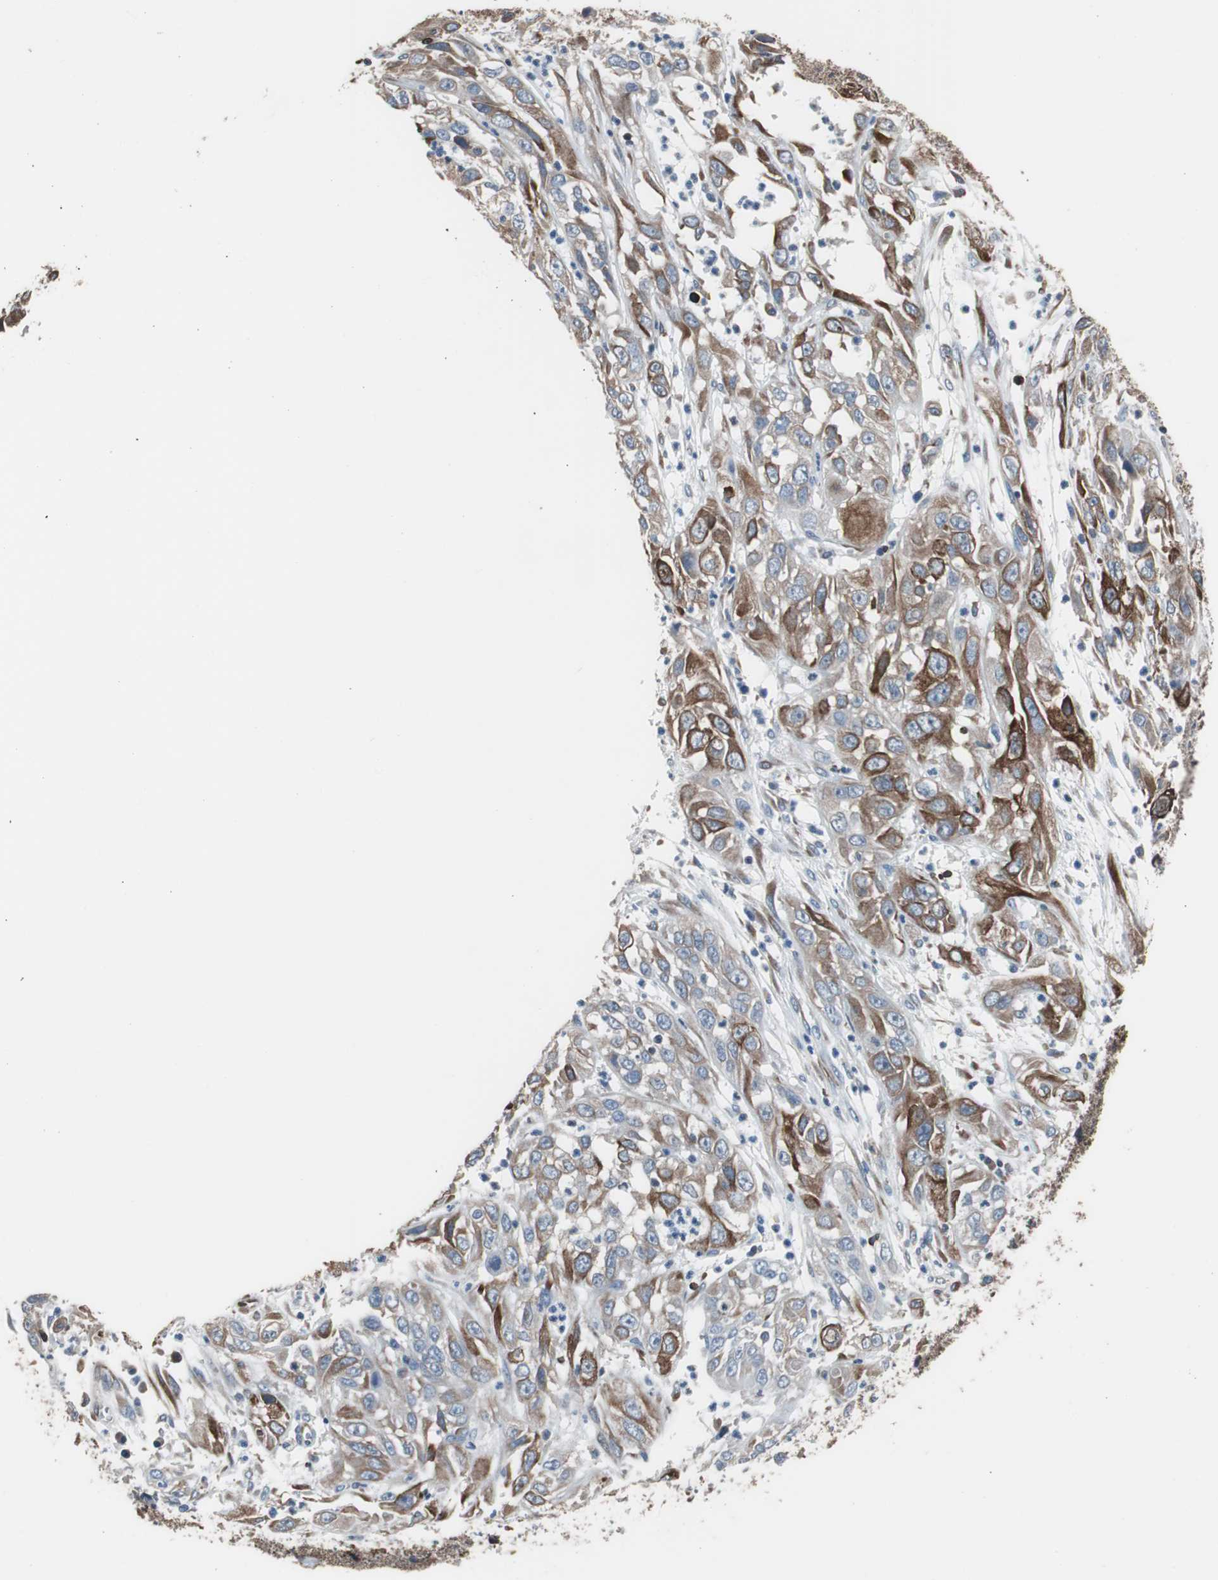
{"staining": {"intensity": "strong", "quantity": "25%-75%", "location": "cytoplasmic/membranous"}, "tissue": "cervical cancer", "cell_type": "Tumor cells", "image_type": "cancer", "snomed": [{"axis": "morphology", "description": "Squamous cell carcinoma, NOS"}, {"axis": "topography", "description": "Cervix"}], "caption": "High-power microscopy captured an IHC histopathology image of squamous cell carcinoma (cervical), revealing strong cytoplasmic/membranous expression in about 25%-75% of tumor cells.", "gene": "PBXIP1", "patient": {"sex": "female", "age": 32}}